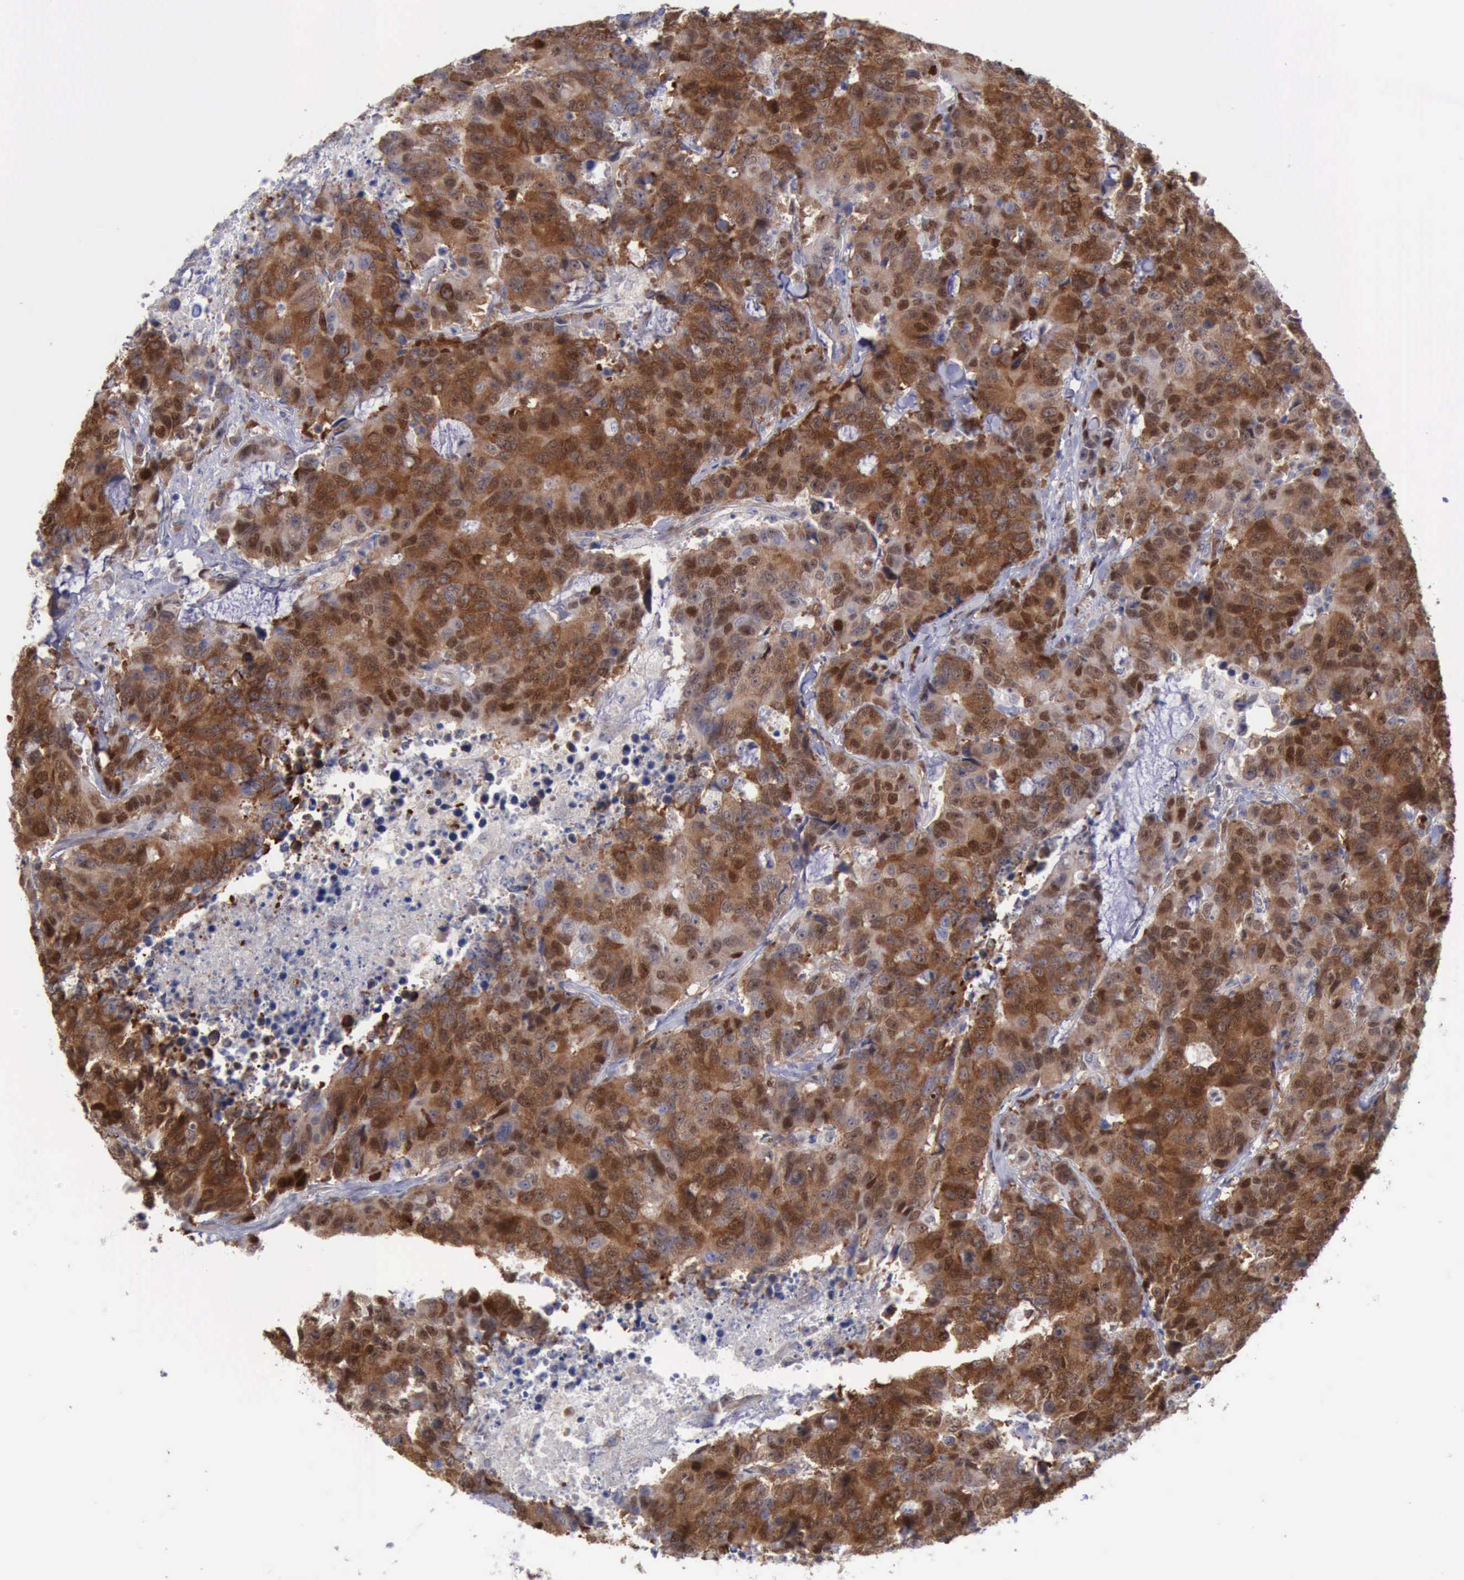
{"staining": {"intensity": "strong", "quantity": ">75%", "location": "cytoplasmic/membranous"}, "tissue": "colorectal cancer", "cell_type": "Tumor cells", "image_type": "cancer", "snomed": [{"axis": "morphology", "description": "Adenocarcinoma, NOS"}, {"axis": "topography", "description": "Colon"}], "caption": "Colorectal adenocarcinoma stained for a protein (brown) reveals strong cytoplasmic/membranous positive positivity in about >75% of tumor cells.", "gene": "PDCD4", "patient": {"sex": "female", "age": 86}}